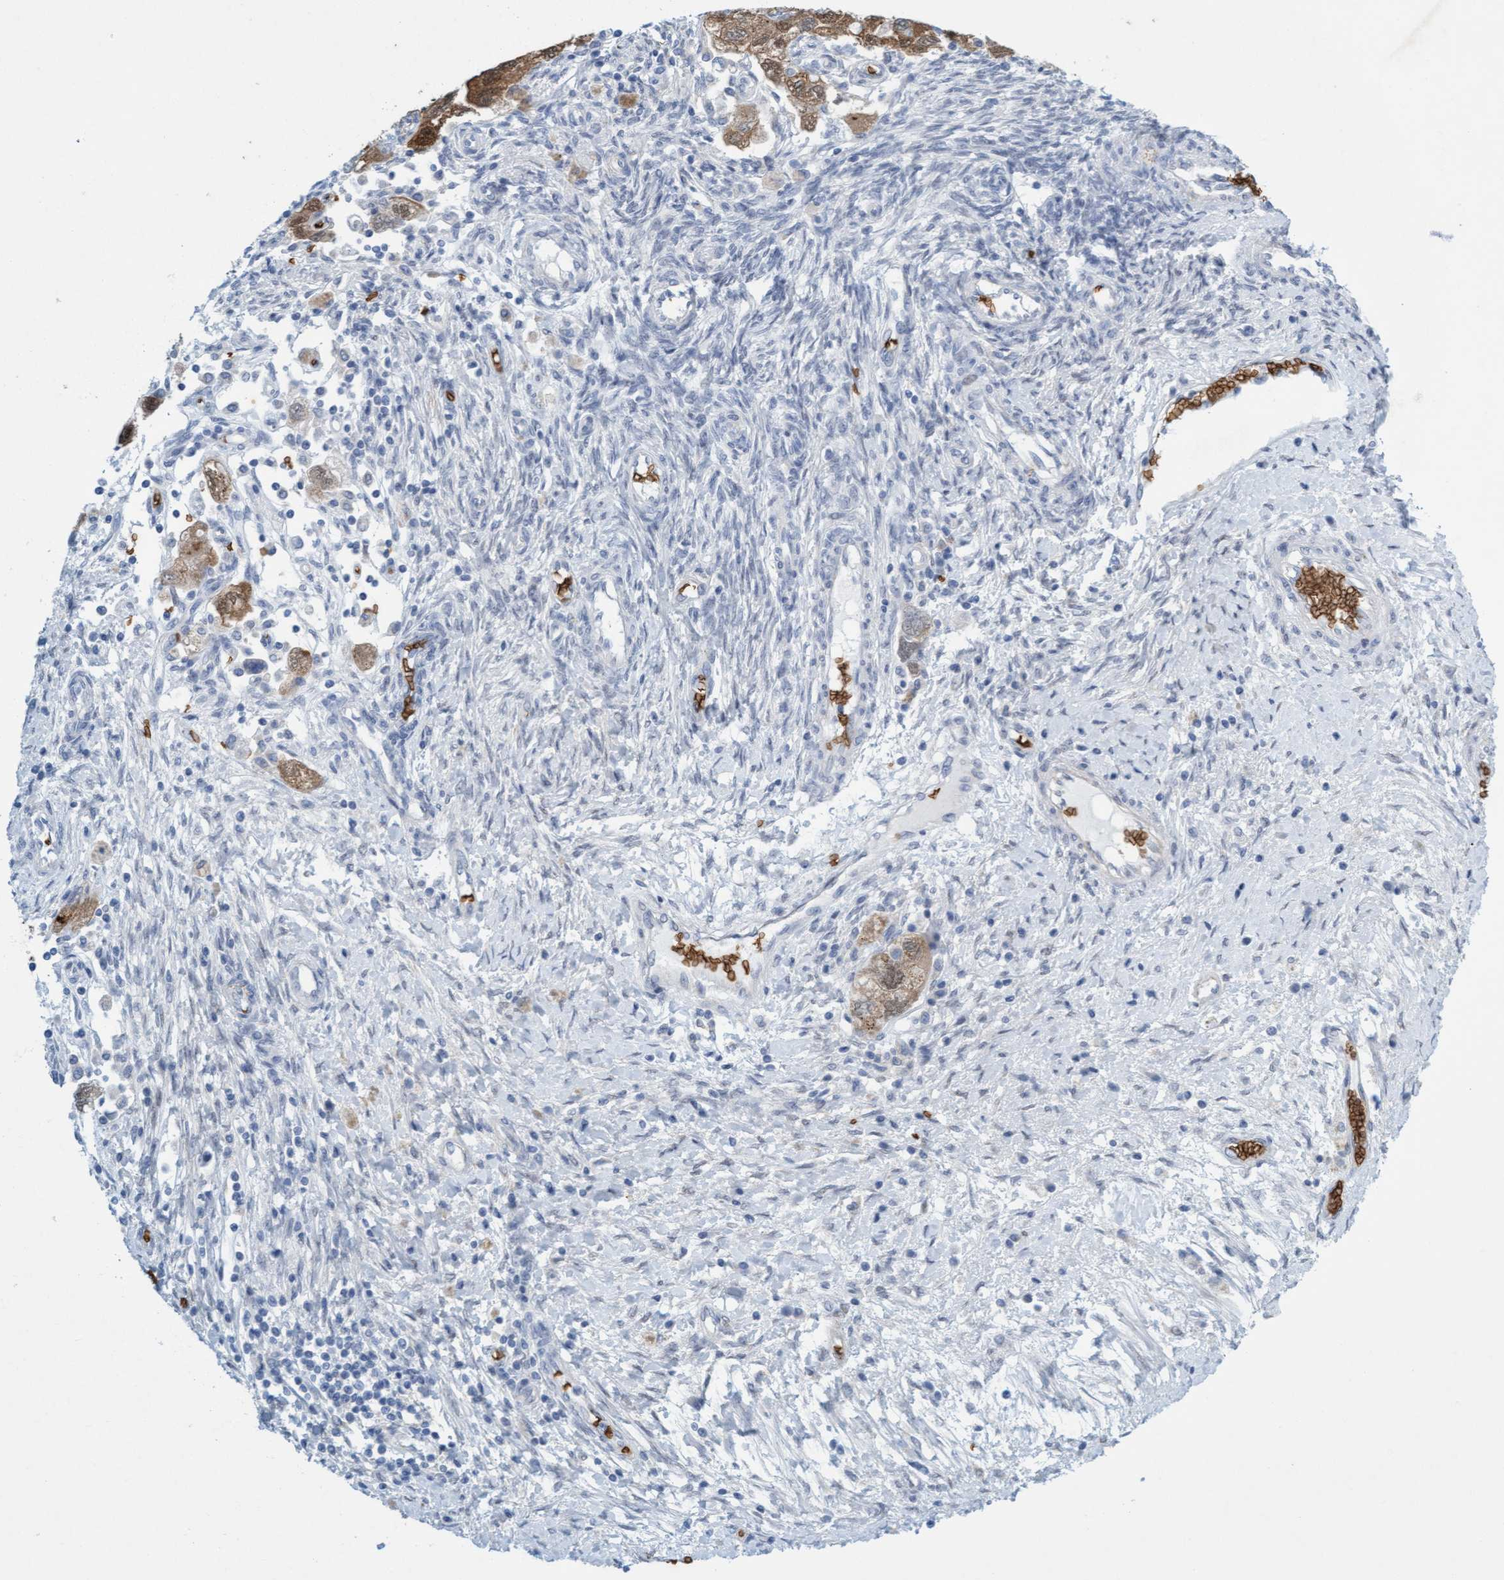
{"staining": {"intensity": "moderate", "quantity": ">75%", "location": "cytoplasmic/membranous,nuclear"}, "tissue": "ovarian cancer", "cell_type": "Tumor cells", "image_type": "cancer", "snomed": [{"axis": "morphology", "description": "Carcinoma, NOS"}, {"axis": "morphology", "description": "Cystadenocarcinoma, serous, NOS"}, {"axis": "topography", "description": "Ovary"}], "caption": "Ovarian cancer stained for a protein demonstrates moderate cytoplasmic/membranous and nuclear positivity in tumor cells. The protein is shown in brown color, while the nuclei are stained blue.", "gene": "SPEM2", "patient": {"sex": "female", "age": 69}}